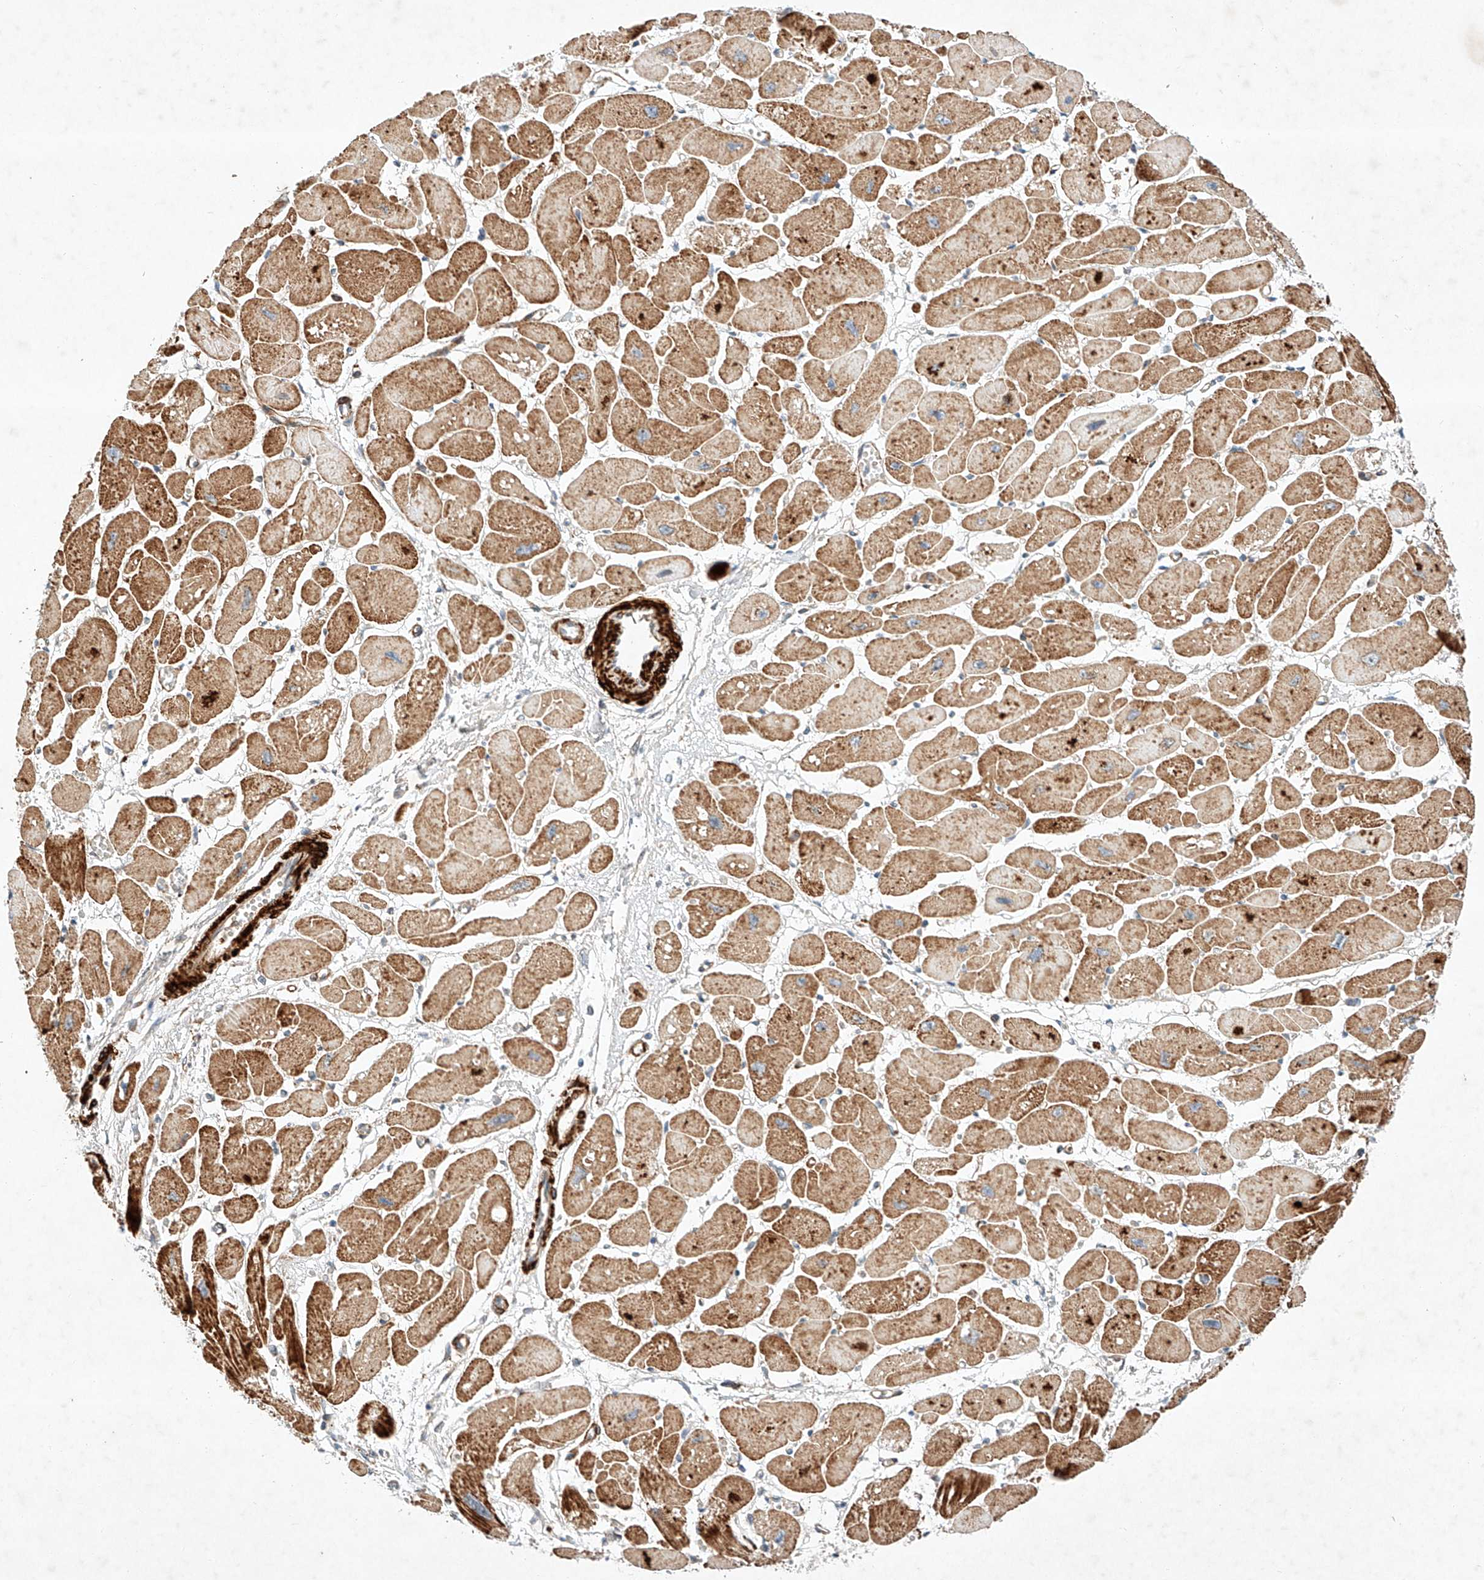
{"staining": {"intensity": "moderate", "quantity": ">75%", "location": "cytoplasmic/membranous"}, "tissue": "heart muscle", "cell_type": "Cardiomyocytes", "image_type": "normal", "snomed": [{"axis": "morphology", "description": "Normal tissue, NOS"}, {"axis": "topography", "description": "Heart"}], "caption": "Moderate cytoplasmic/membranous expression for a protein is identified in about >75% of cardiomyocytes of benign heart muscle using immunohistochemistry.", "gene": "ARHGAP33", "patient": {"sex": "female", "age": 54}}